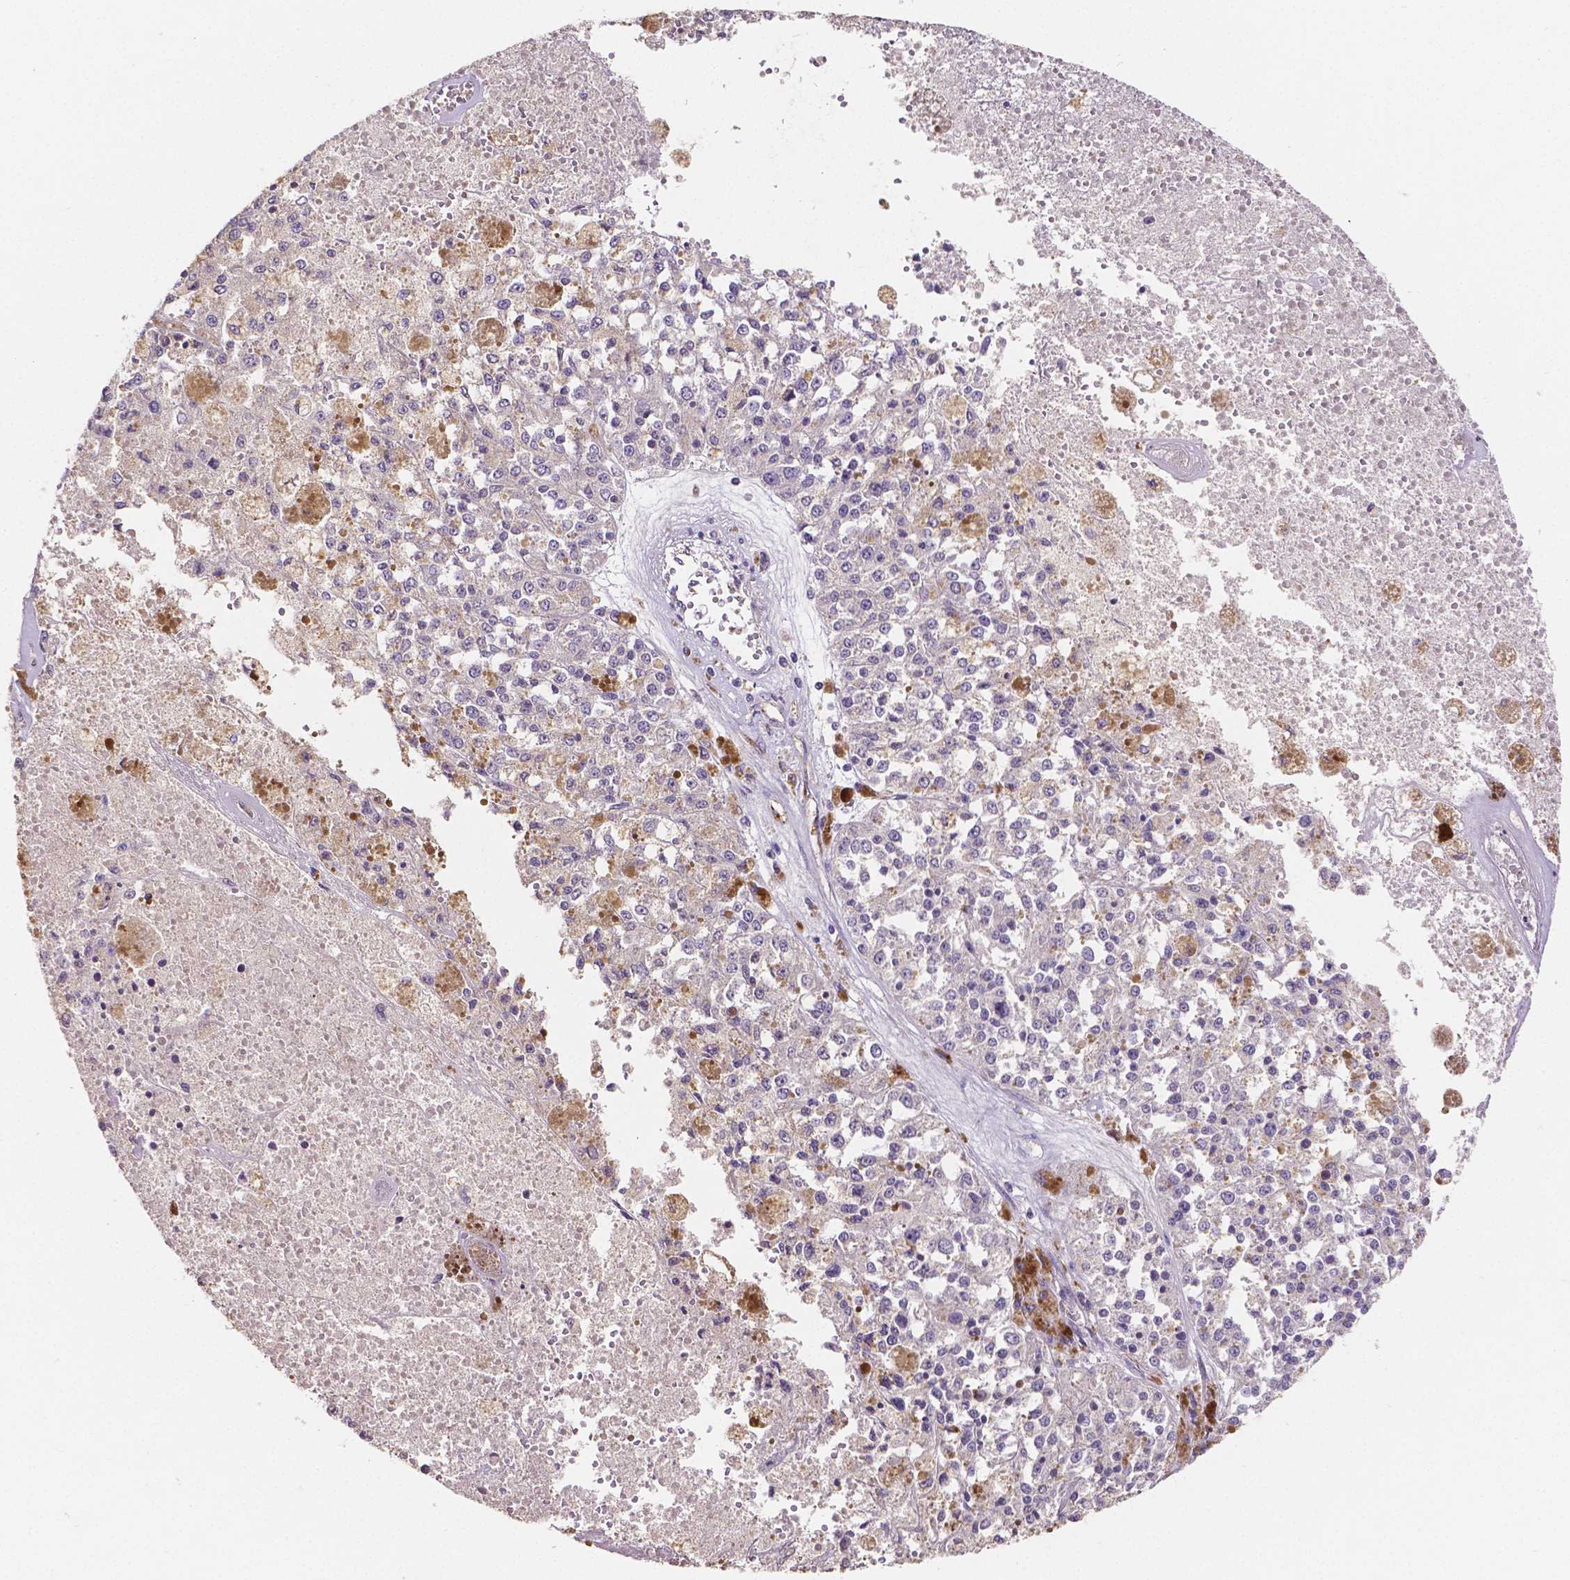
{"staining": {"intensity": "negative", "quantity": "none", "location": "none"}, "tissue": "melanoma", "cell_type": "Tumor cells", "image_type": "cancer", "snomed": [{"axis": "morphology", "description": "Malignant melanoma, Metastatic site"}, {"axis": "topography", "description": "Lymph node"}], "caption": "Tumor cells are negative for protein expression in human melanoma.", "gene": "ELAVL2", "patient": {"sex": "female", "age": 64}}